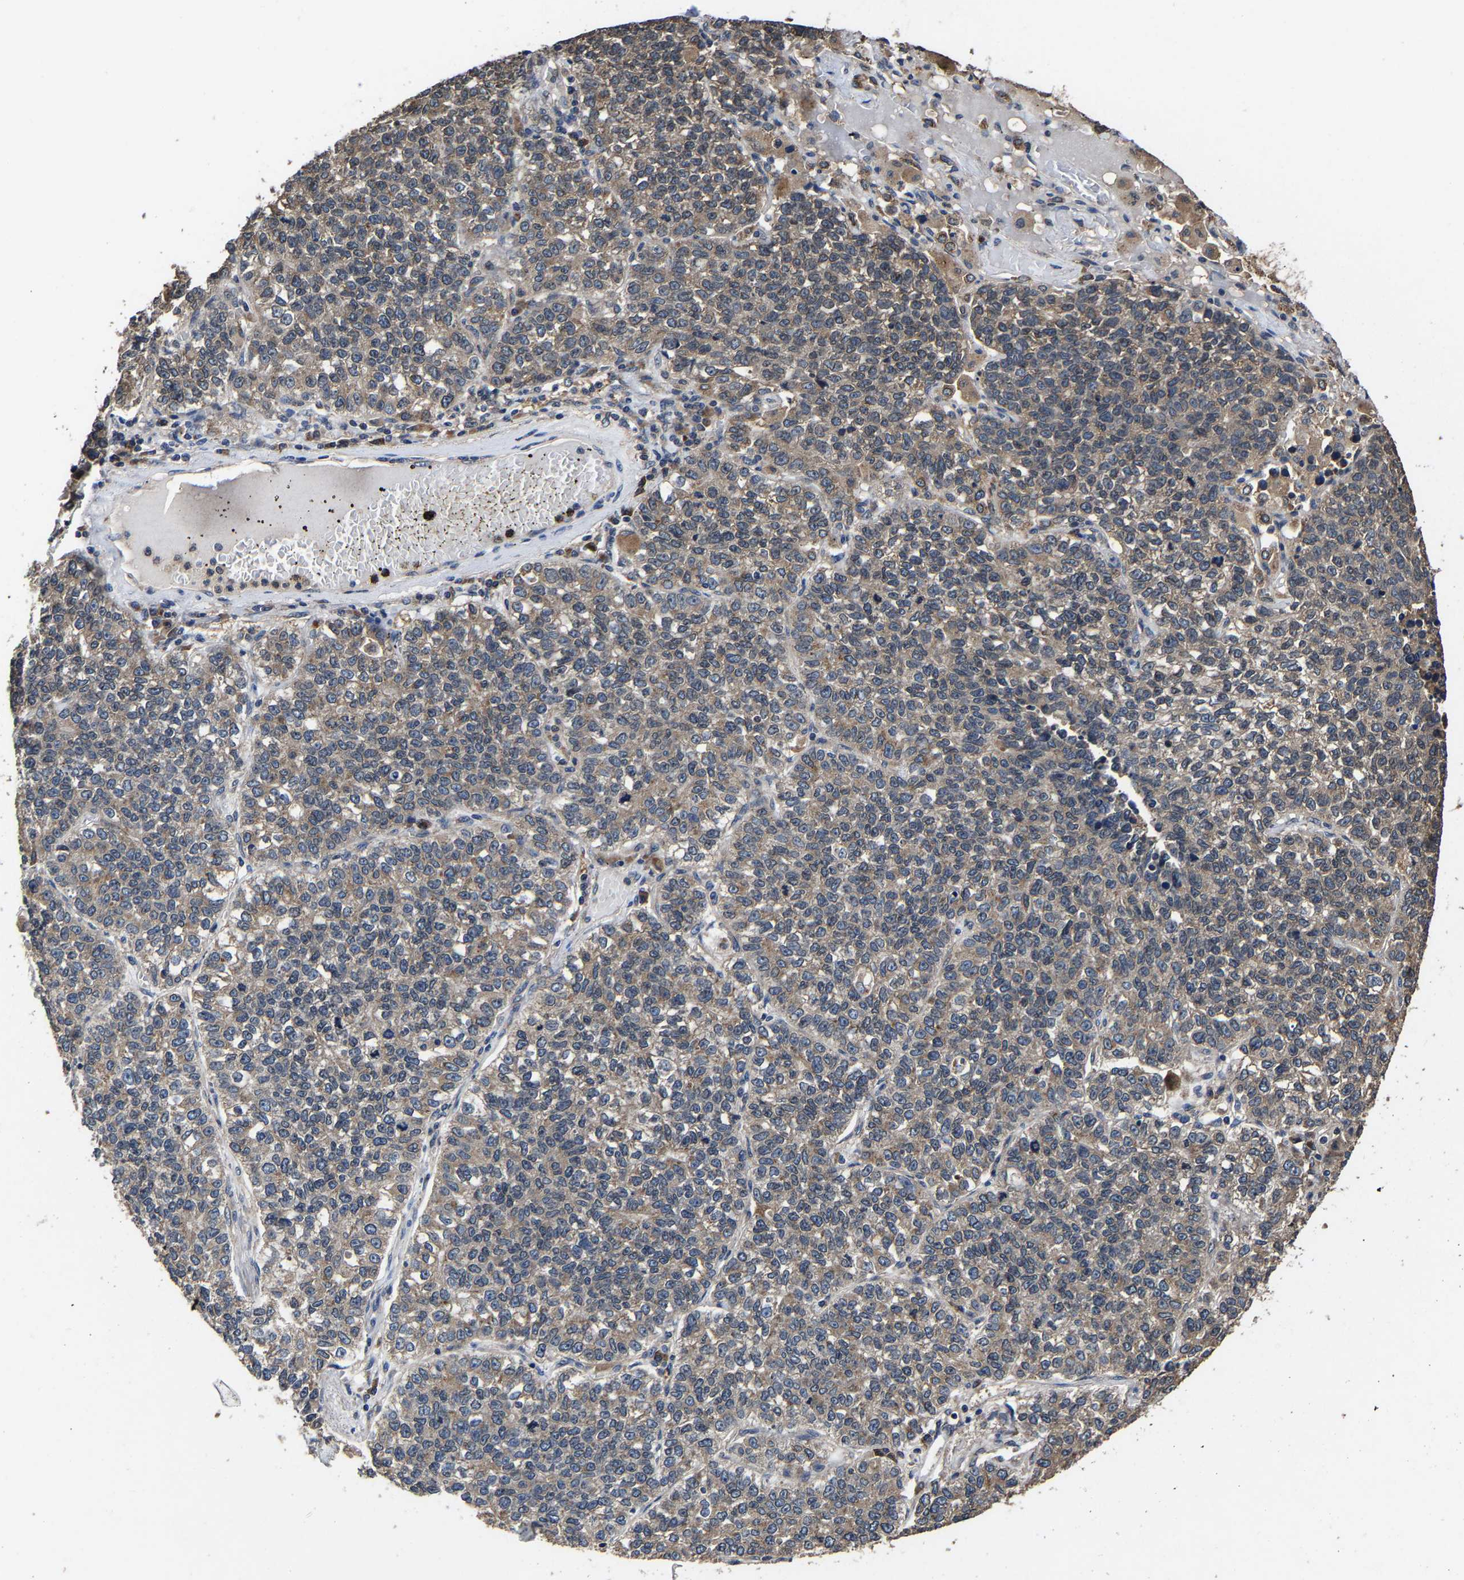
{"staining": {"intensity": "weak", "quantity": ">75%", "location": "cytoplasmic/membranous"}, "tissue": "lung cancer", "cell_type": "Tumor cells", "image_type": "cancer", "snomed": [{"axis": "morphology", "description": "Adenocarcinoma, NOS"}, {"axis": "topography", "description": "Lung"}], "caption": "Immunohistochemical staining of adenocarcinoma (lung) shows low levels of weak cytoplasmic/membranous protein positivity in about >75% of tumor cells. Using DAB (brown) and hematoxylin (blue) stains, captured at high magnification using brightfield microscopy.", "gene": "EBAG9", "patient": {"sex": "male", "age": 49}}